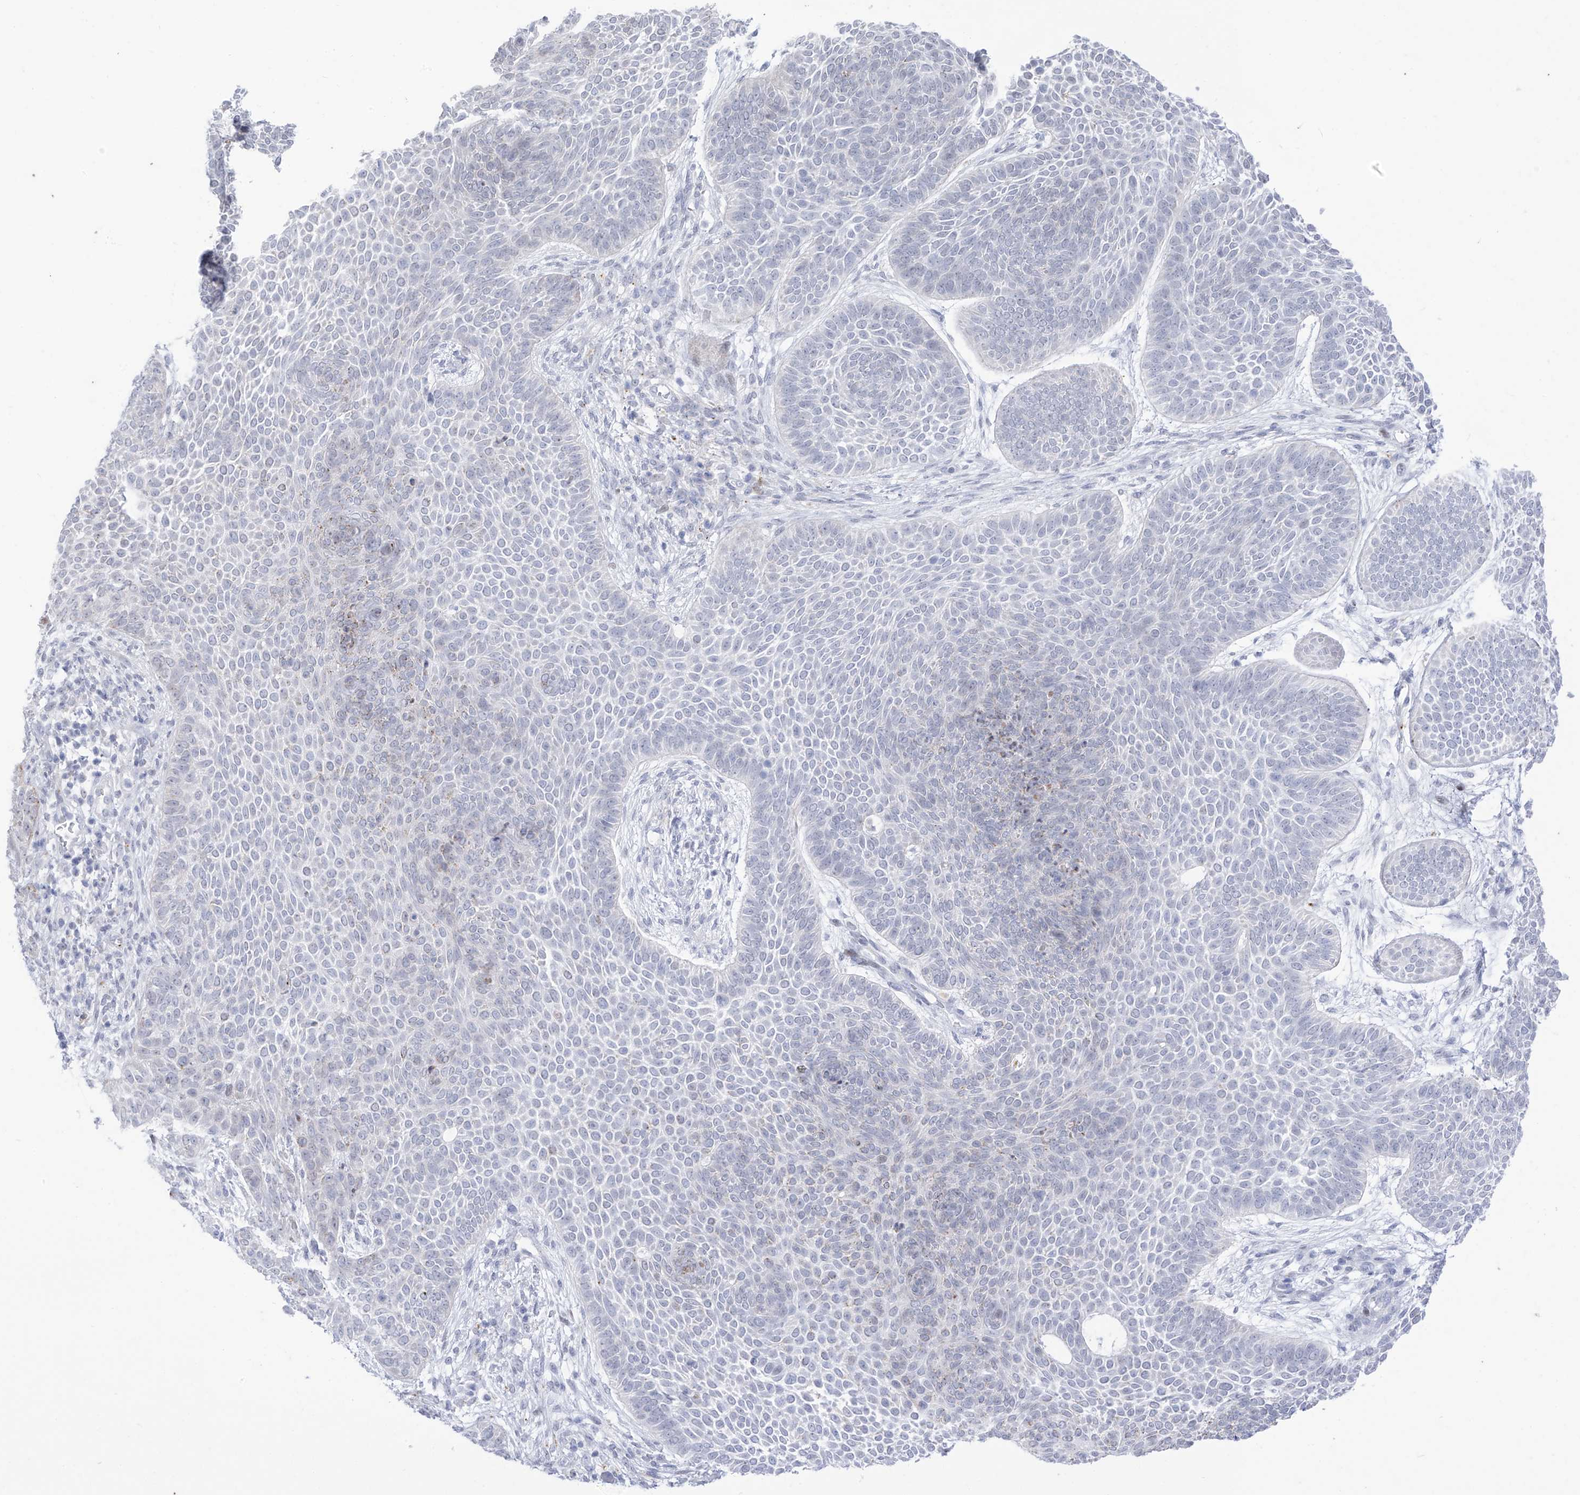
{"staining": {"intensity": "negative", "quantity": "none", "location": "none"}, "tissue": "skin cancer", "cell_type": "Tumor cells", "image_type": "cancer", "snomed": [{"axis": "morphology", "description": "Basal cell carcinoma"}, {"axis": "topography", "description": "Skin"}], "caption": "There is no significant positivity in tumor cells of skin cancer (basal cell carcinoma). The staining was performed using DAB to visualize the protein expression in brown, while the nuclei were stained in blue with hematoxylin (Magnification: 20x).", "gene": "PSPH", "patient": {"sex": "male", "age": 85}}